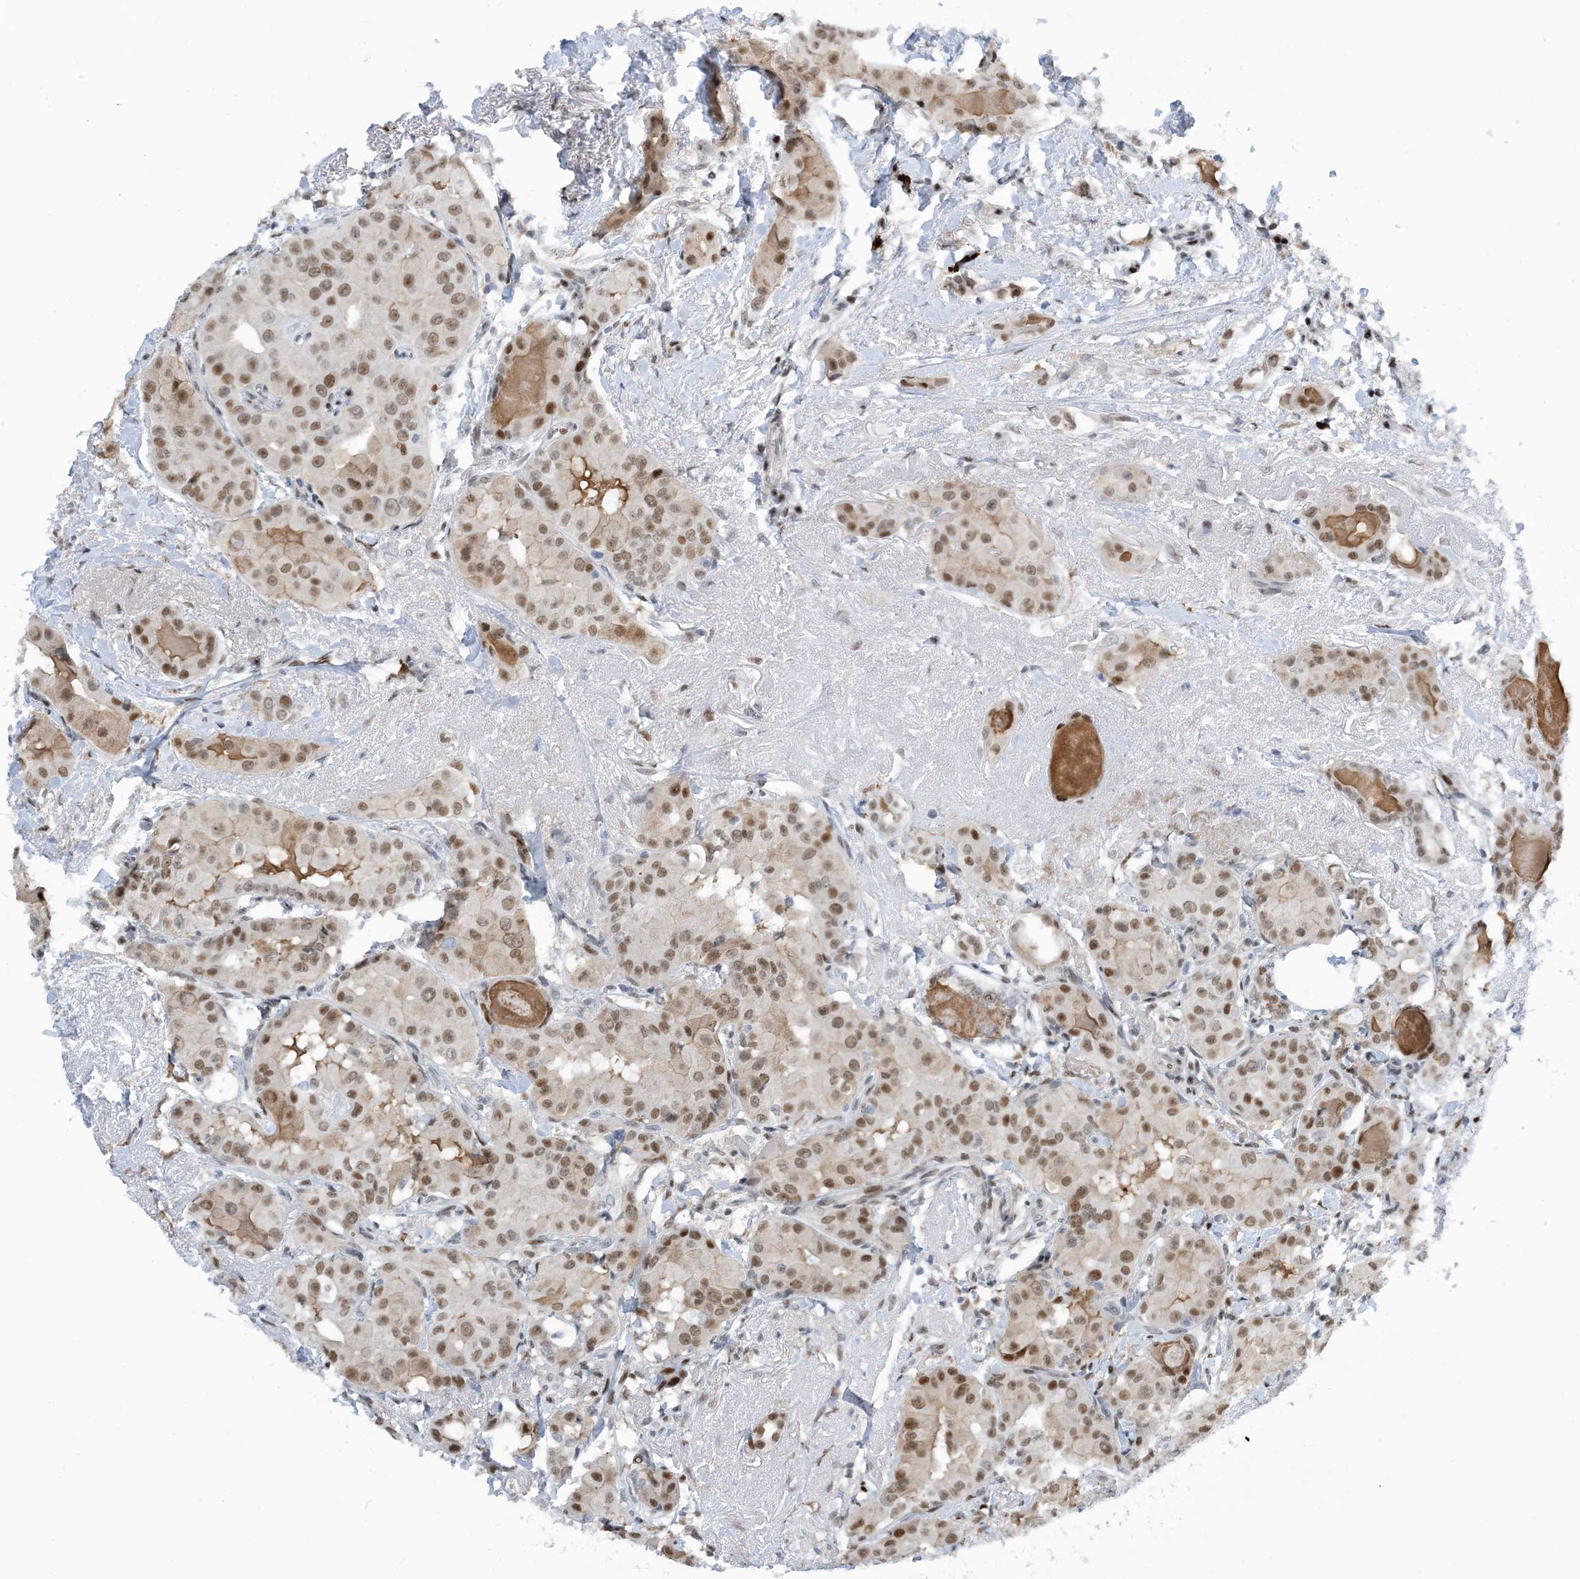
{"staining": {"intensity": "moderate", "quantity": ">75%", "location": "nuclear"}, "tissue": "thyroid cancer", "cell_type": "Tumor cells", "image_type": "cancer", "snomed": [{"axis": "morphology", "description": "Papillary adenocarcinoma, NOS"}, {"axis": "topography", "description": "Thyroid gland"}], "caption": "Human thyroid cancer (papillary adenocarcinoma) stained with a protein marker reveals moderate staining in tumor cells.", "gene": "HEMK1", "patient": {"sex": "male", "age": 33}}